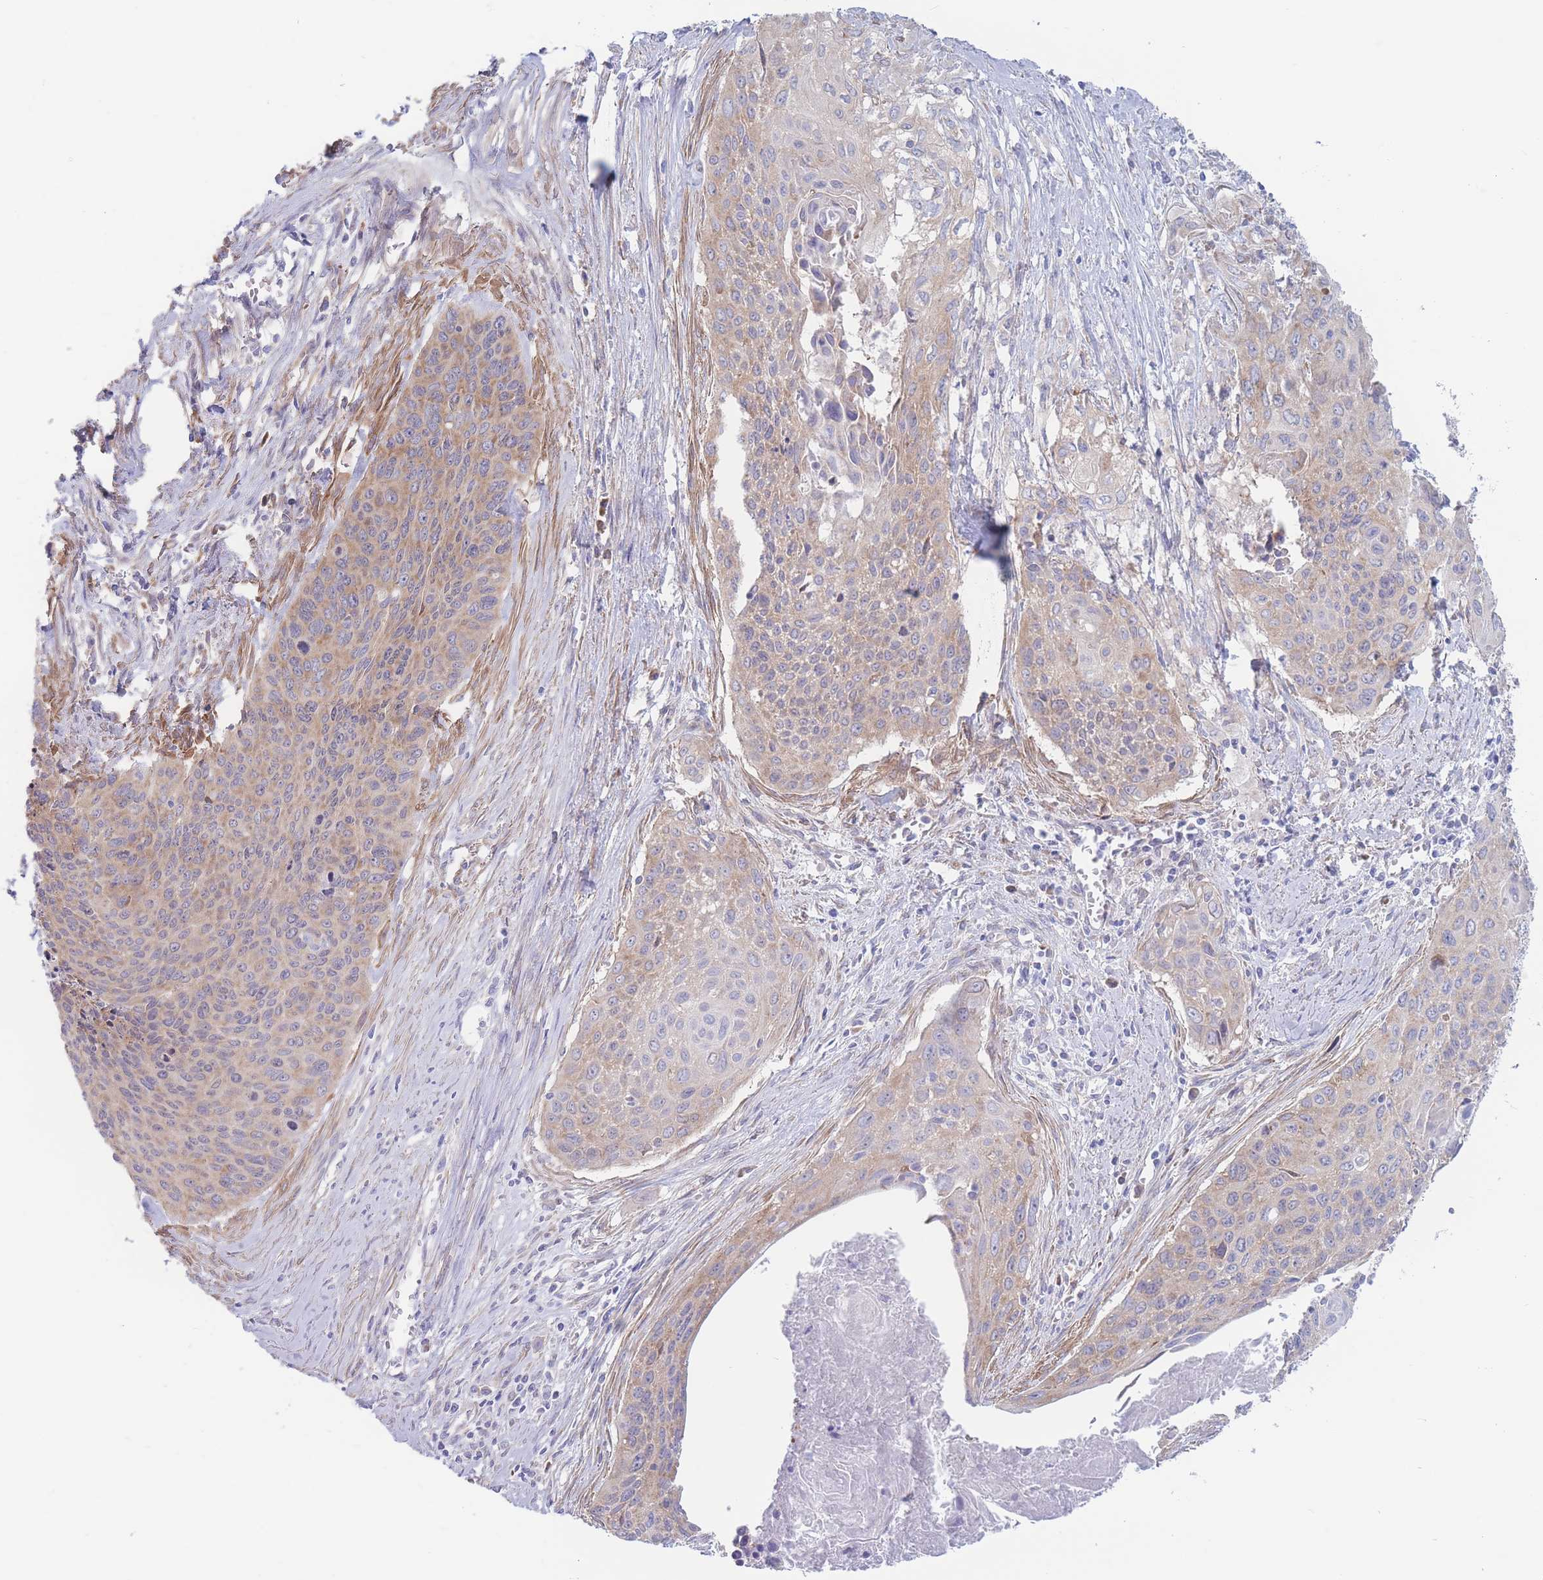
{"staining": {"intensity": "weak", "quantity": "25%-75%", "location": "cytoplasmic/membranous"}, "tissue": "cervical cancer", "cell_type": "Tumor cells", "image_type": "cancer", "snomed": [{"axis": "morphology", "description": "Squamous cell carcinoma, NOS"}, {"axis": "topography", "description": "Cervix"}], "caption": "A micrograph of human squamous cell carcinoma (cervical) stained for a protein shows weak cytoplasmic/membranous brown staining in tumor cells.", "gene": "RPL8", "patient": {"sex": "female", "age": 55}}